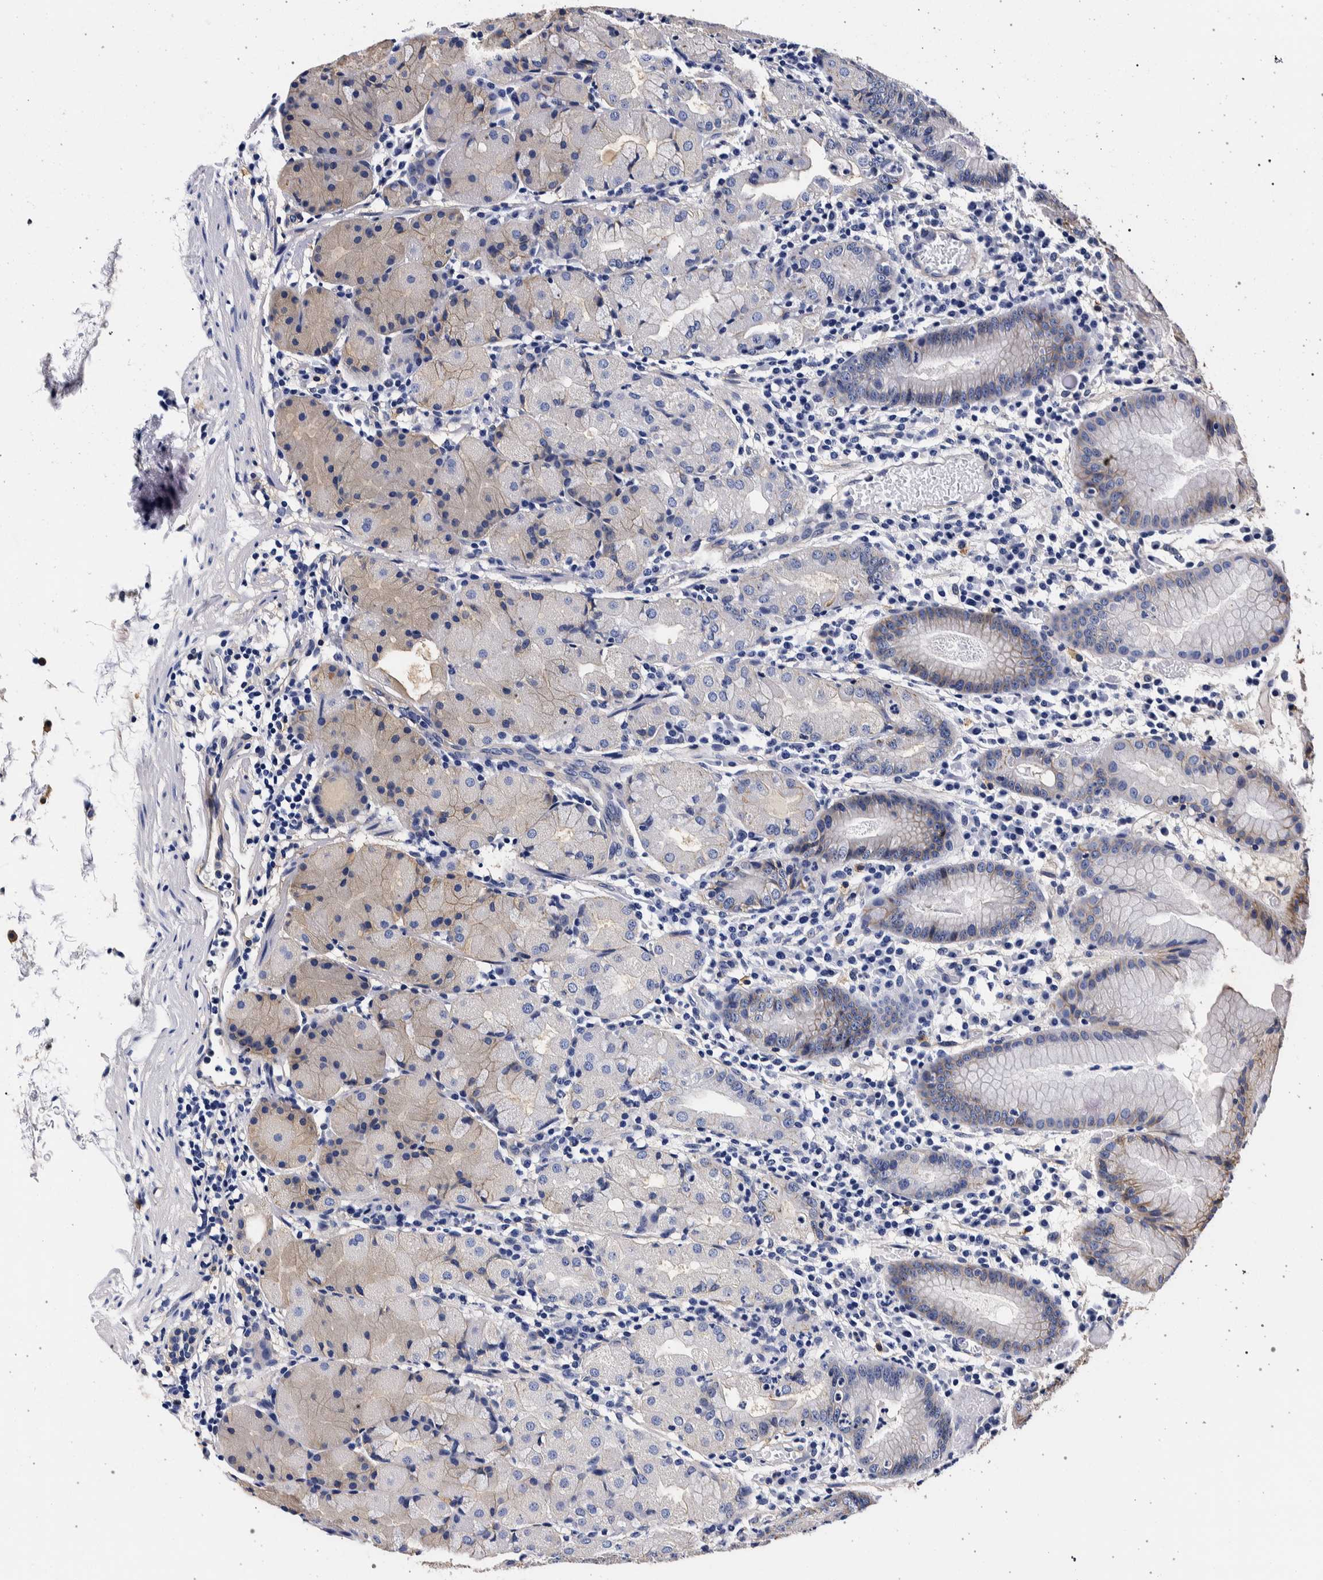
{"staining": {"intensity": "weak", "quantity": "<25%", "location": "cytoplasmic/membranous"}, "tissue": "stomach", "cell_type": "Glandular cells", "image_type": "normal", "snomed": [{"axis": "morphology", "description": "Normal tissue, NOS"}, {"axis": "topography", "description": "Stomach"}, {"axis": "topography", "description": "Stomach, lower"}], "caption": "DAB immunohistochemical staining of benign stomach displays no significant positivity in glandular cells.", "gene": "NIBAN2", "patient": {"sex": "female", "age": 75}}